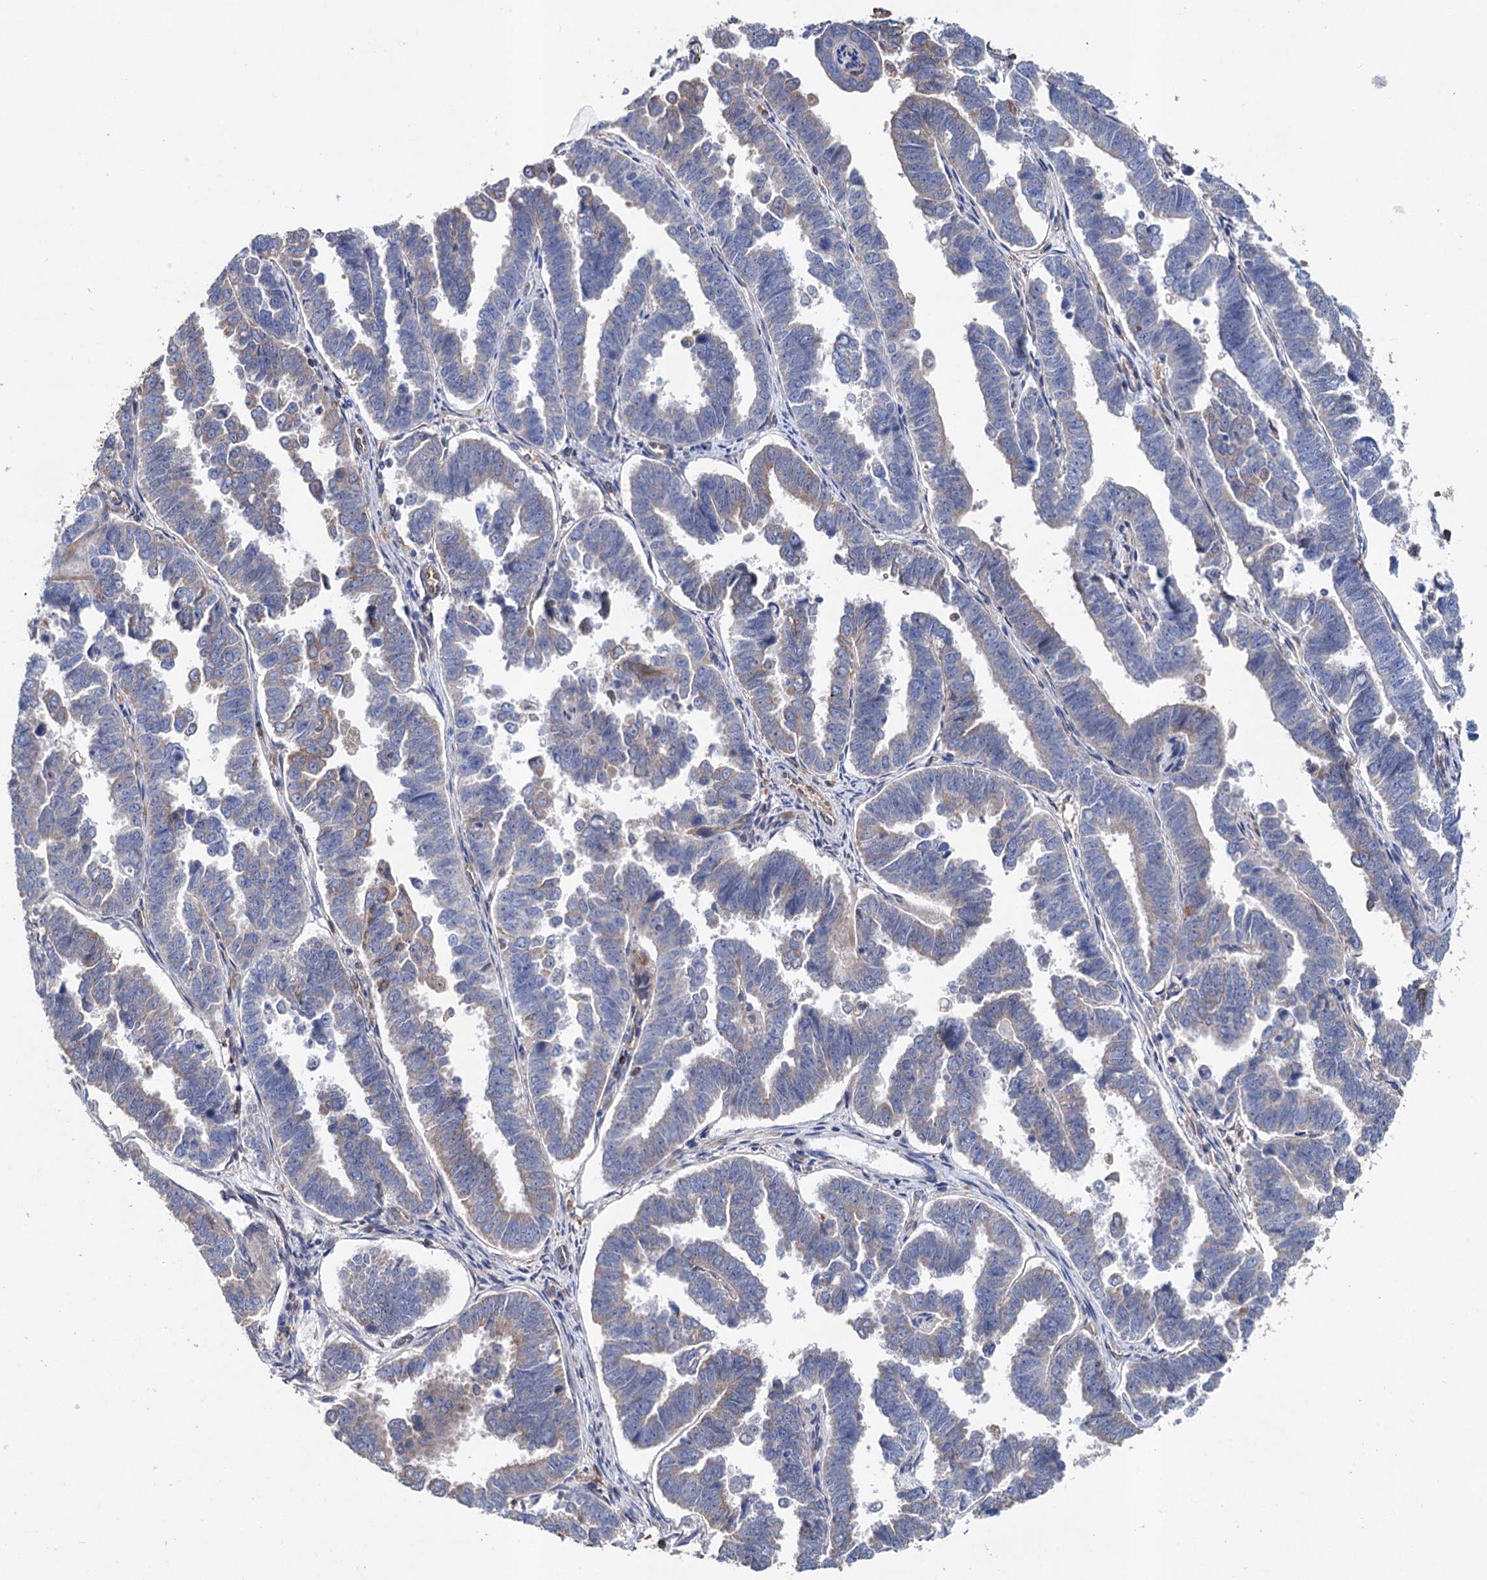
{"staining": {"intensity": "negative", "quantity": "none", "location": "none"}, "tissue": "endometrial cancer", "cell_type": "Tumor cells", "image_type": "cancer", "snomed": [{"axis": "morphology", "description": "Adenocarcinoma, NOS"}, {"axis": "topography", "description": "Endometrium"}], "caption": "This is a image of immunohistochemistry staining of endometrial cancer, which shows no staining in tumor cells. (Stains: DAB (3,3'-diaminobenzidine) immunohistochemistry with hematoxylin counter stain, Microscopy: brightfield microscopy at high magnification).", "gene": "STING1", "patient": {"sex": "female", "age": 75}}